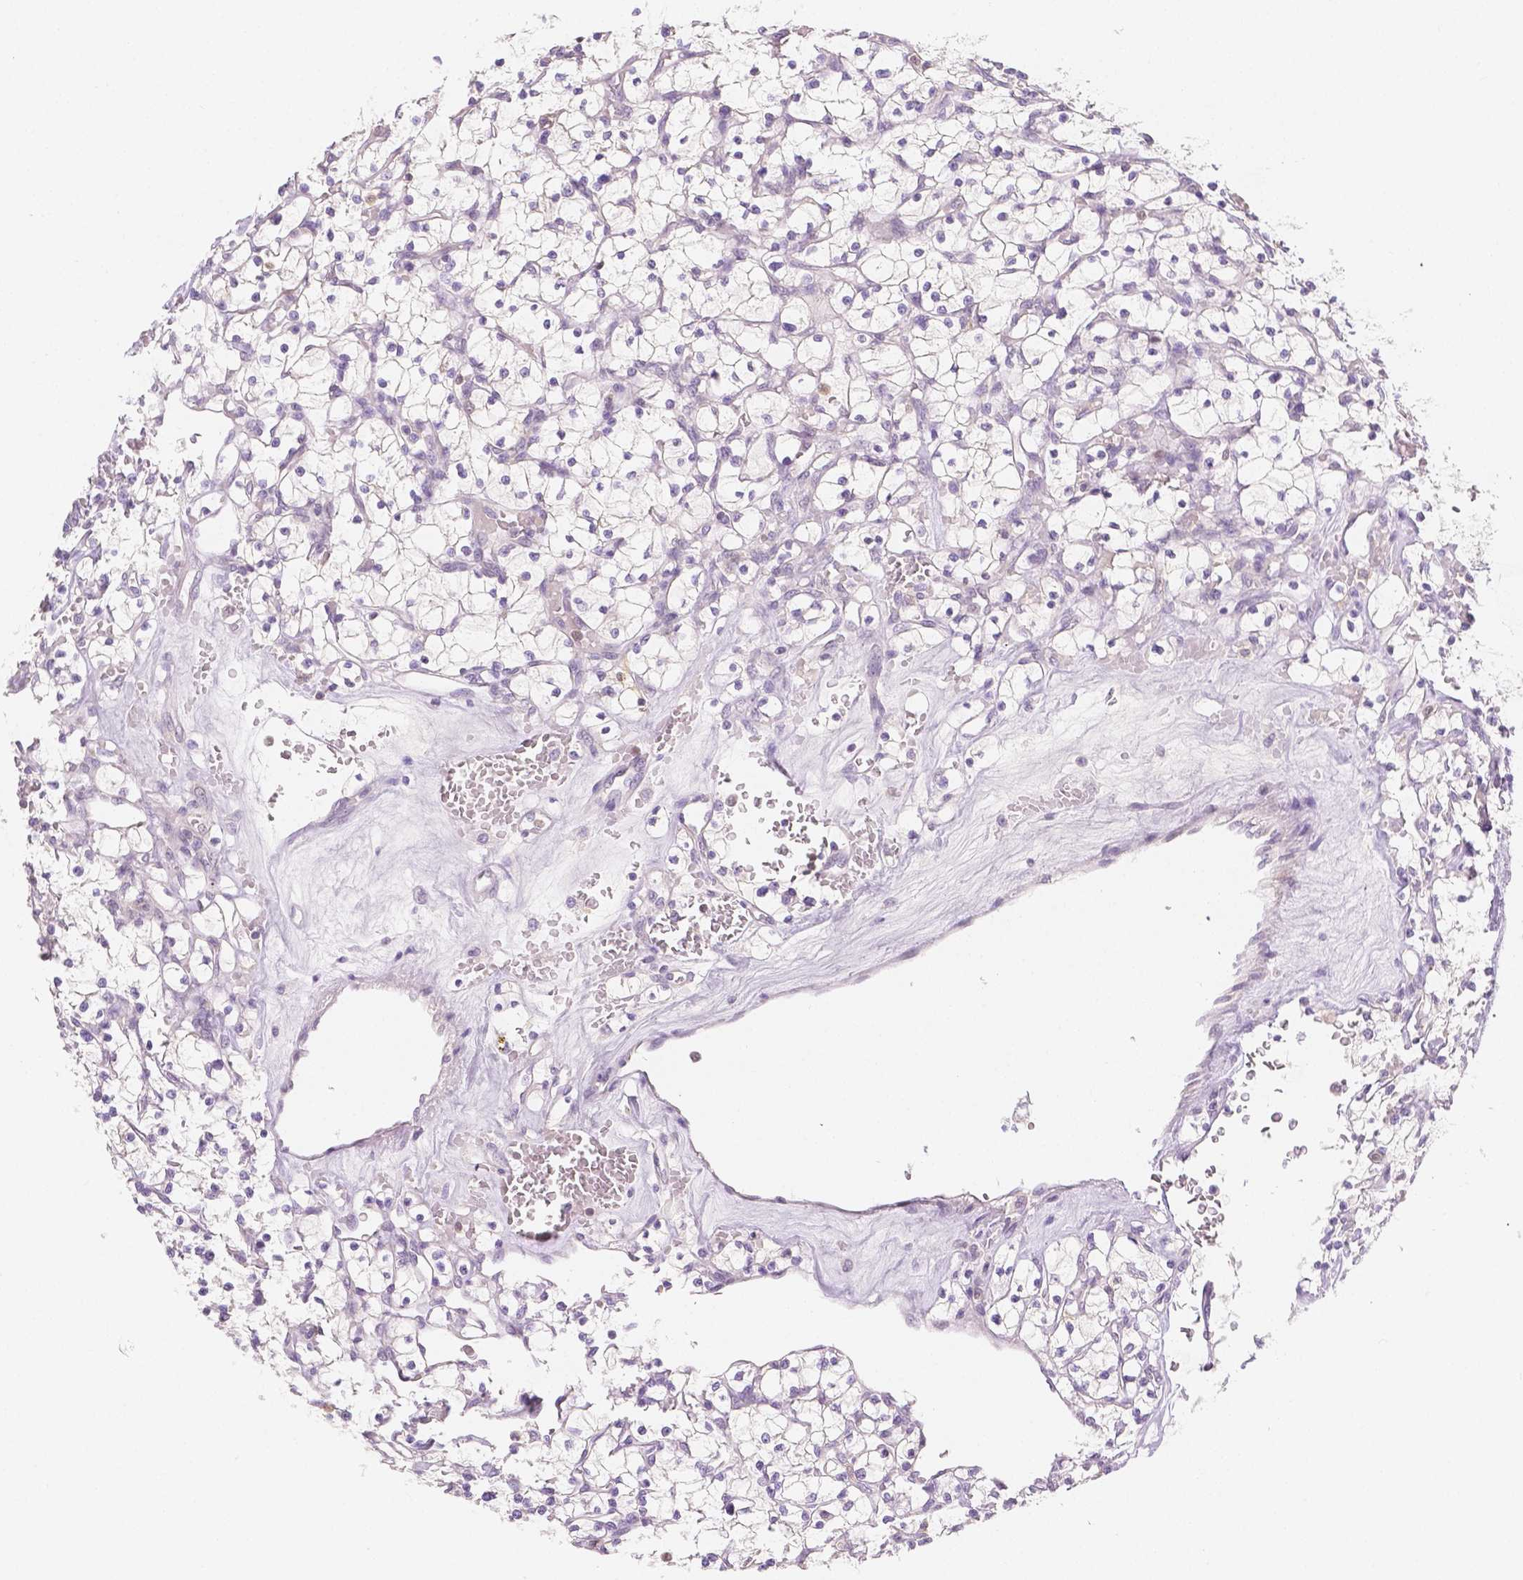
{"staining": {"intensity": "negative", "quantity": "none", "location": "none"}, "tissue": "renal cancer", "cell_type": "Tumor cells", "image_type": "cancer", "snomed": [{"axis": "morphology", "description": "Adenocarcinoma, NOS"}, {"axis": "topography", "description": "Kidney"}], "caption": "Immunohistochemistry photomicrograph of human adenocarcinoma (renal) stained for a protein (brown), which shows no positivity in tumor cells. (DAB IHC with hematoxylin counter stain).", "gene": "SGTB", "patient": {"sex": "female", "age": 64}}